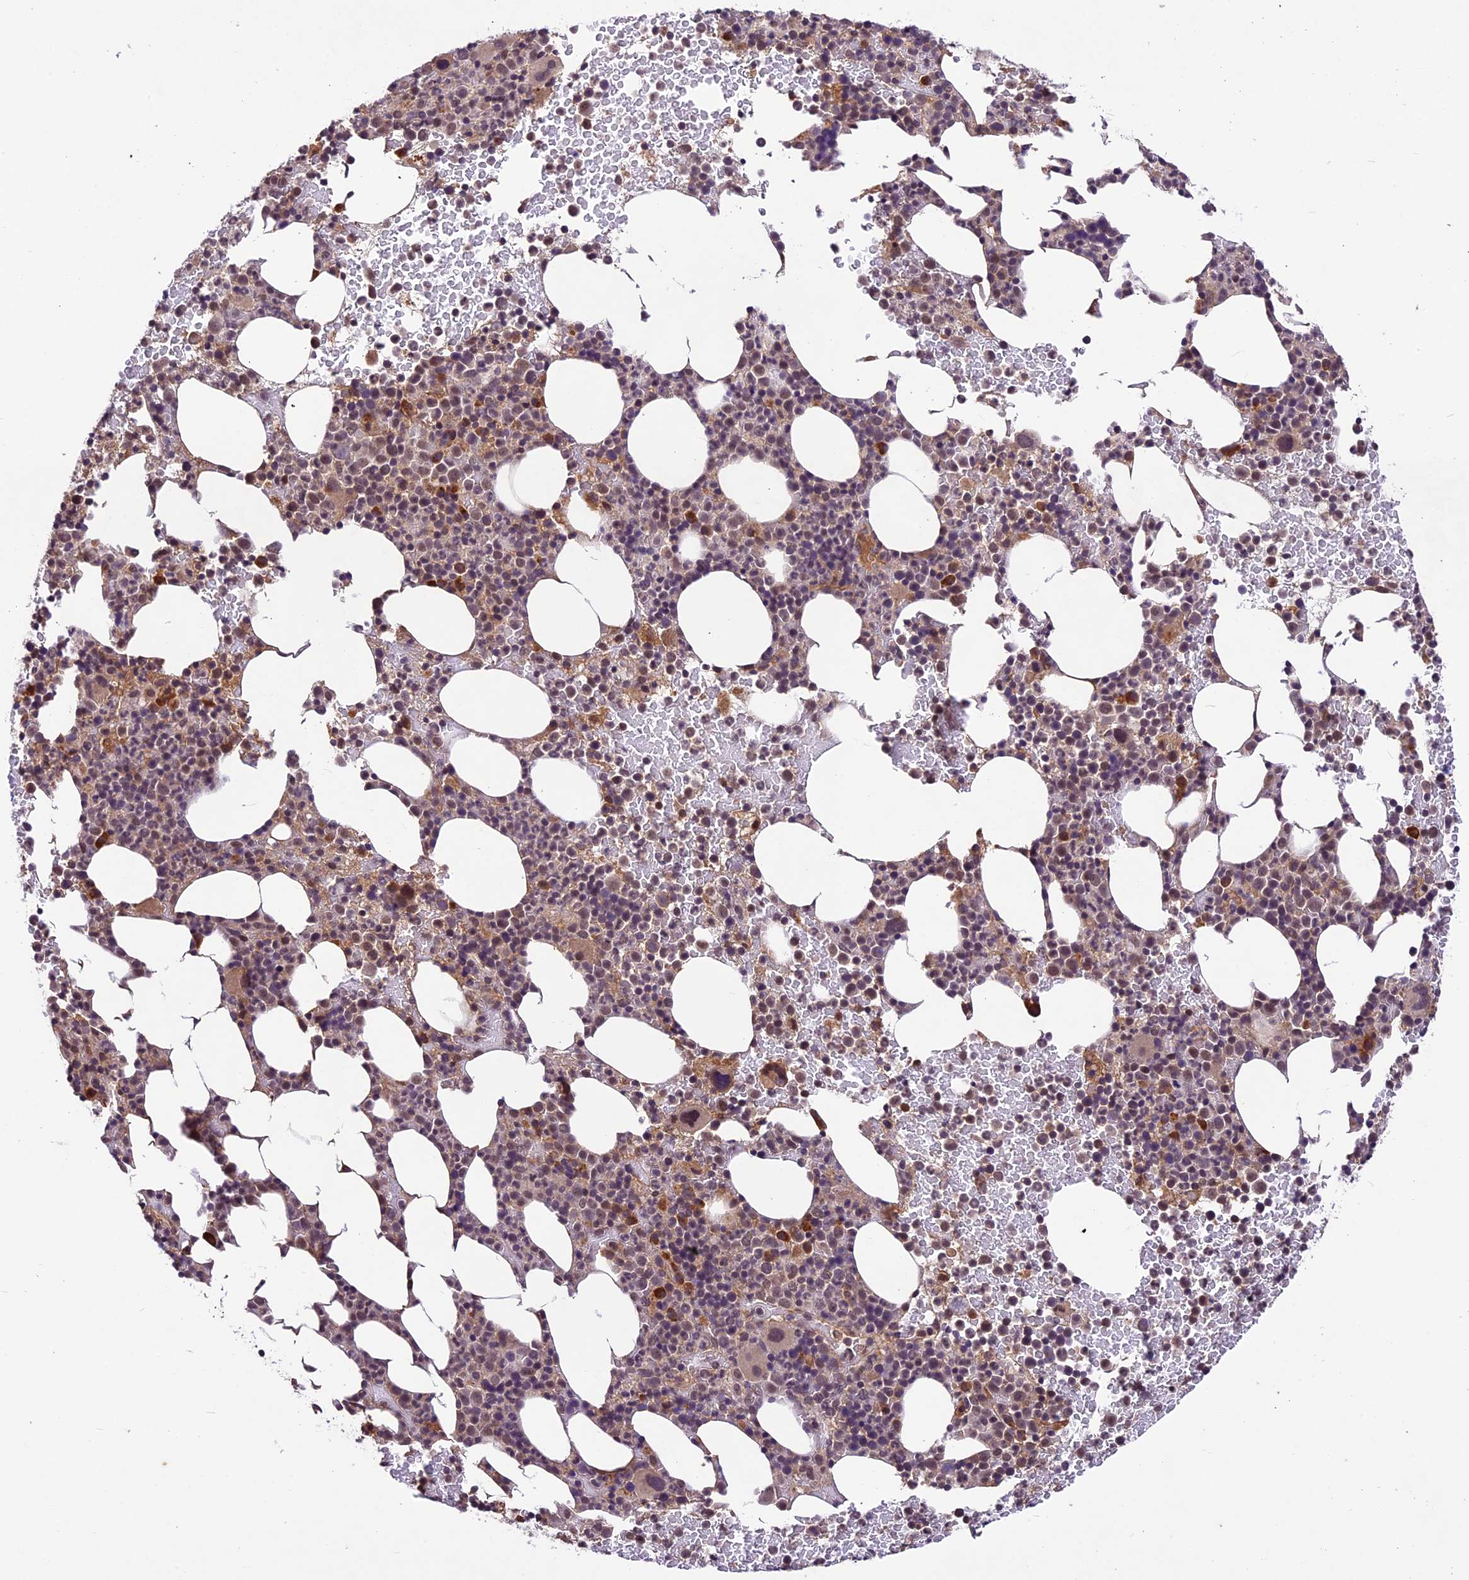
{"staining": {"intensity": "moderate", "quantity": "25%-75%", "location": "cytoplasmic/membranous"}, "tissue": "bone marrow", "cell_type": "Hematopoietic cells", "image_type": "normal", "snomed": [{"axis": "morphology", "description": "Normal tissue, NOS"}, {"axis": "topography", "description": "Bone marrow"}], "caption": "A medium amount of moderate cytoplasmic/membranous positivity is identified in about 25%-75% of hematopoietic cells in normal bone marrow. (Stains: DAB in brown, nuclei in blue, Microscopy: brightfield microscopy at high magnification).", "gene": "ATP10A", "patient": {"sex": "female", "age": 82}}